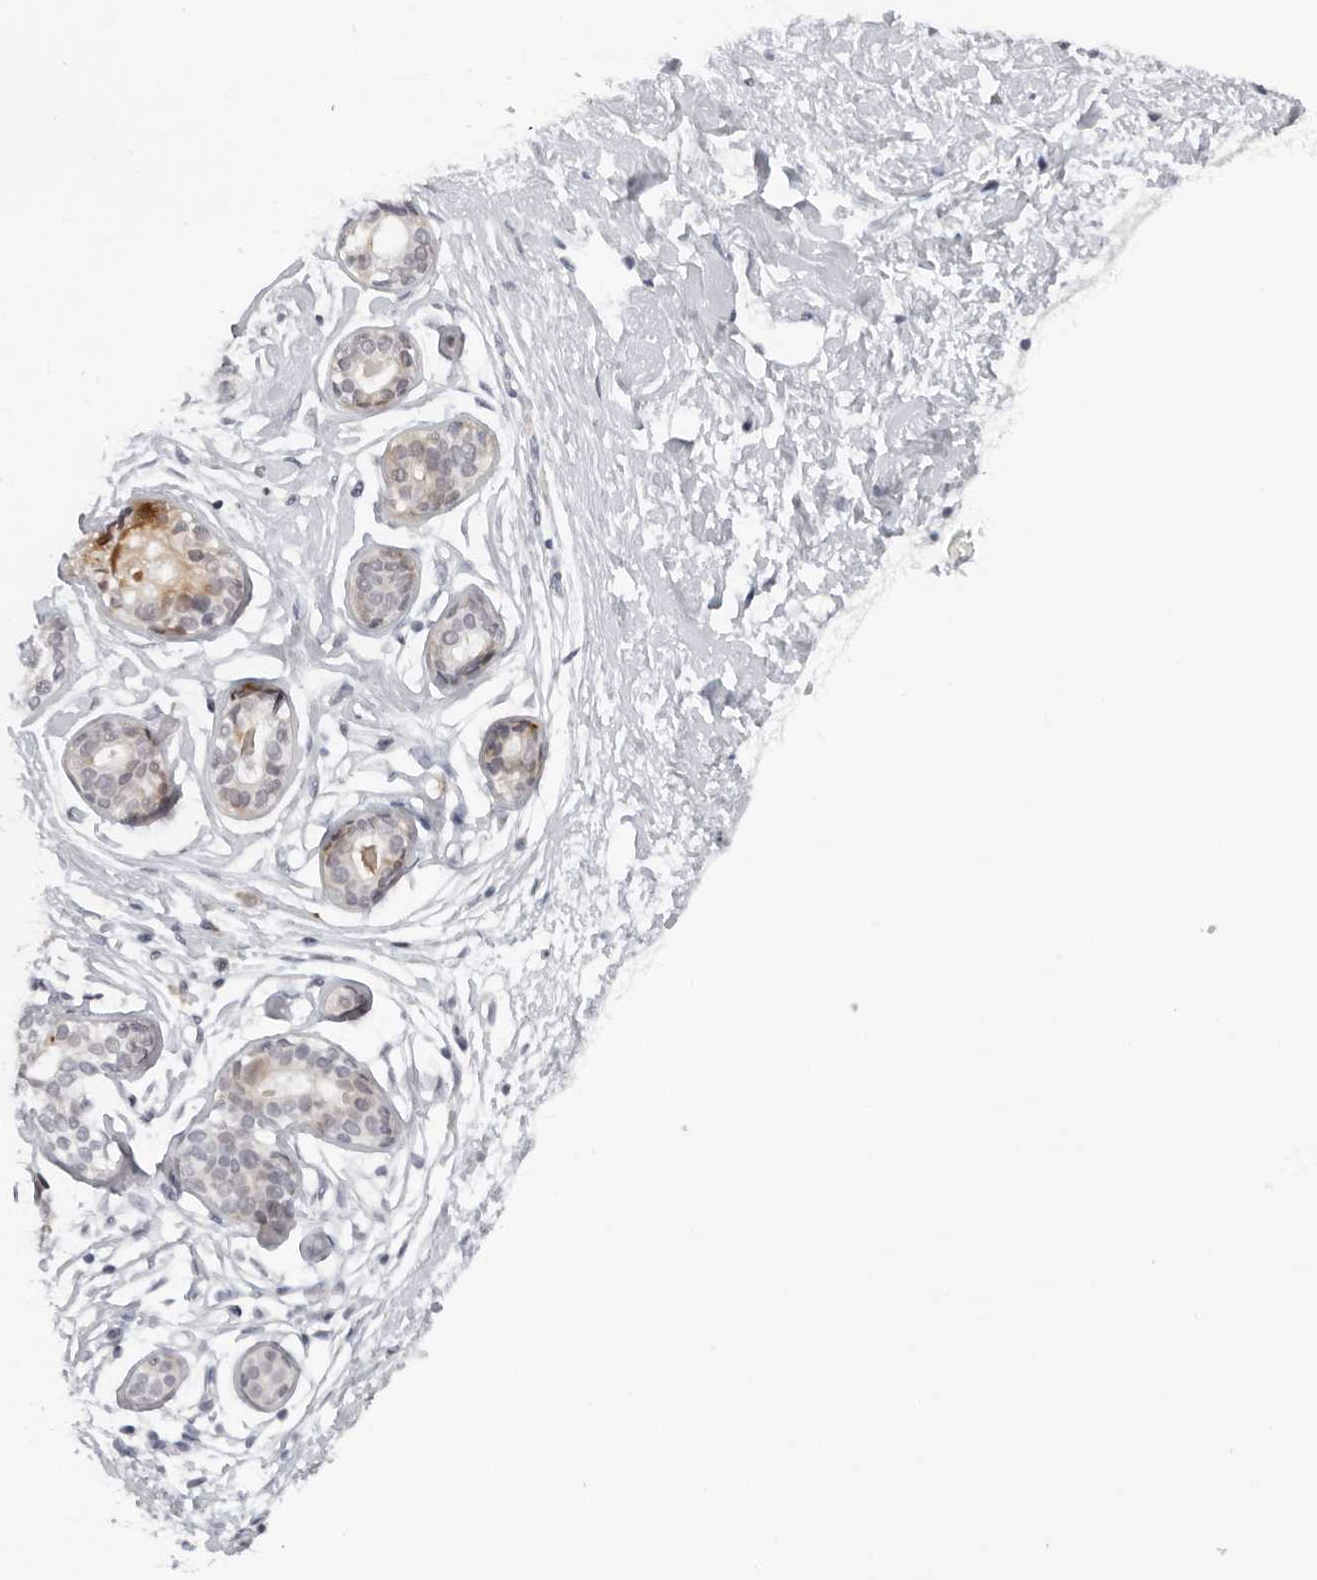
{"staining": {"intensity": "negative", "quantity": "none", "location": "none"}, "tissue": "breast", "cell_type": "Adipocytes", "image_type": "normal", "snomed": [{"axis": "morphology", "description": "Normal tissue, NOS"}, {"axis": "topography", "description": "Breast"}], "caption": "IHC photomicrograph of normal breast: breast stained with DAB (3,3'-diaminobenzidine) exhibits no significant protein expression in adipocytes.", "gene": "PIP4K2C", "patient": {"sex": "female", "age": 23}}